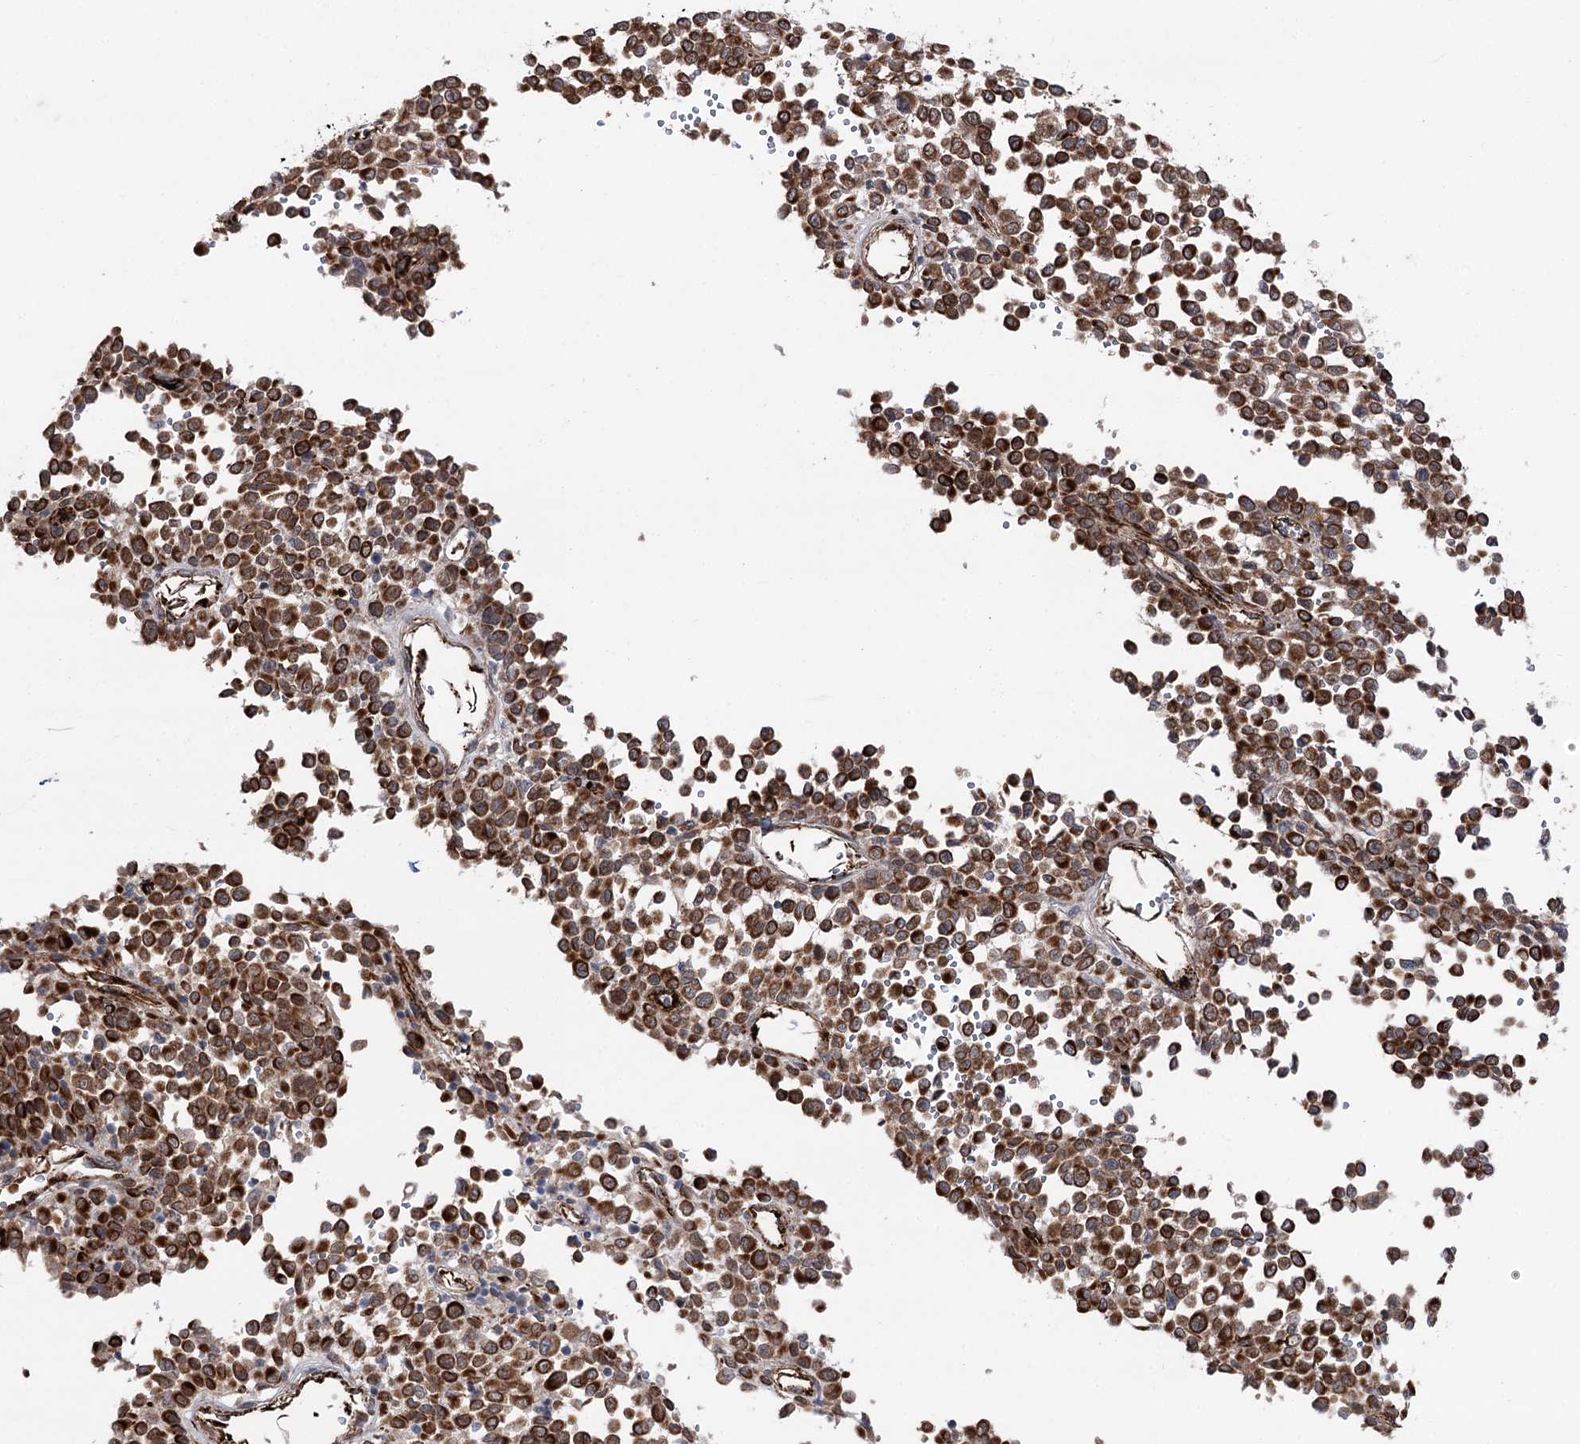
{"staining": {"intensity": "strong", "quantity": ">75%", "location": "cytoplasmic/membranous"}, "tissue": "melanoma", "cell_type": "Tumor cells", "image_type": "cancer", "snomed": [{"axis": "morphology", "description": "Malignant melanoma, Metastatic site"}, {"axis": "topography", "description": "Pancreas"}], "caption": "Human malignant melanoma (metastatic site) stained with a protein marker shows strong staining in tumor cells.", "gene": "MIB1", "patient": {"sex": "female", "age": 30}}